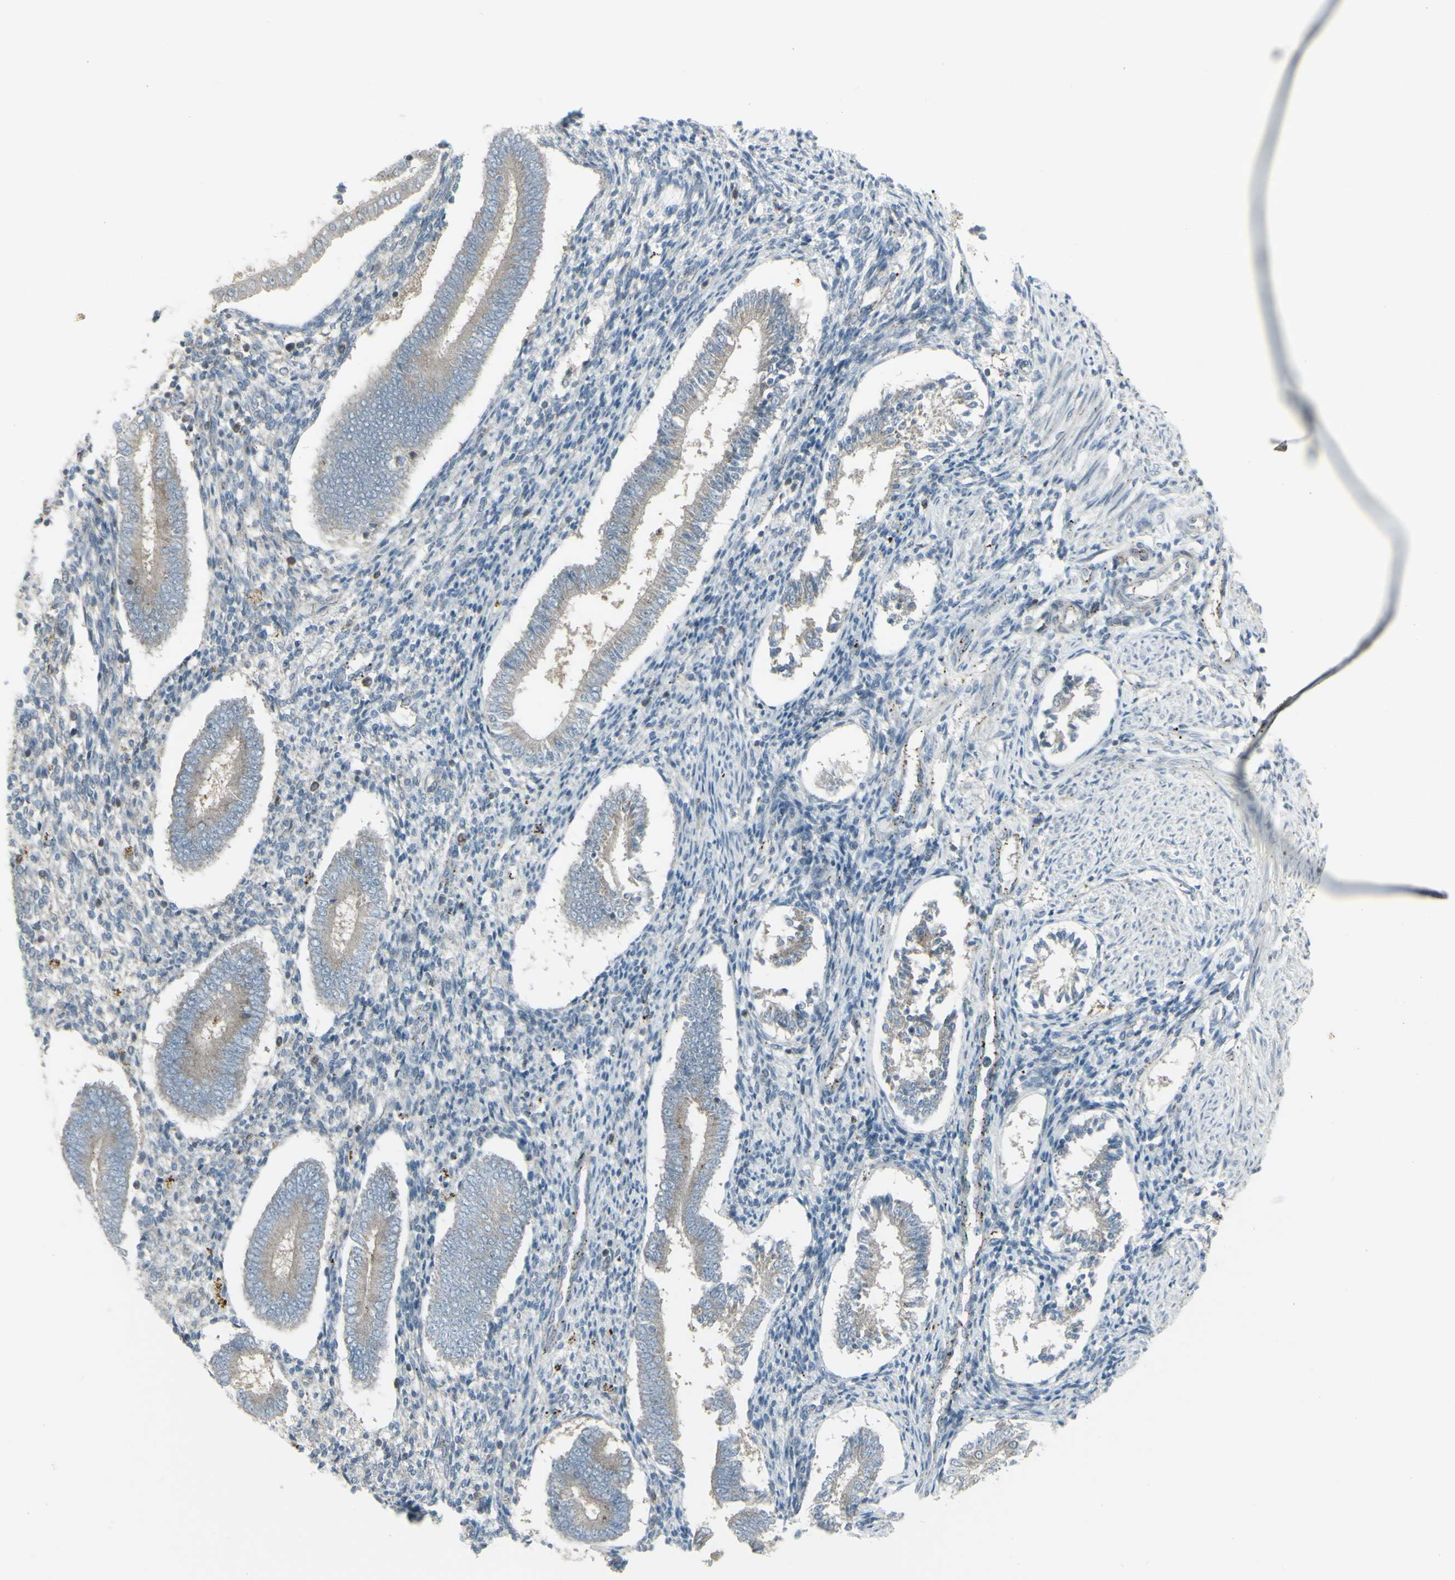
{"staining": {"intensity": "weak", "quantity": "25%-75%", "location": "cytoplasmic/membranous"}, "tissue": "endometrium", "cell_type": "Cells in endometrial stroma", "image_type": "normal", "snomed": [{"axis": "morphology", "description": "Normal tissue, NOS"}, {"axis": "topography", "description": "Endometrium"}], "caption": "A high-resolution image shows IHC staining of unremarkable endometrium, which demonstrates weak cytoplasmic/membranous expression in about 25%-75% of cells in endometrial stroma. (DAB (3,3'-diaminobenzidine) = brown stain, brightfield microscopy at high magnification).", "gene": "GALNT6", "patient": {"sex": "female", "age": 42}}